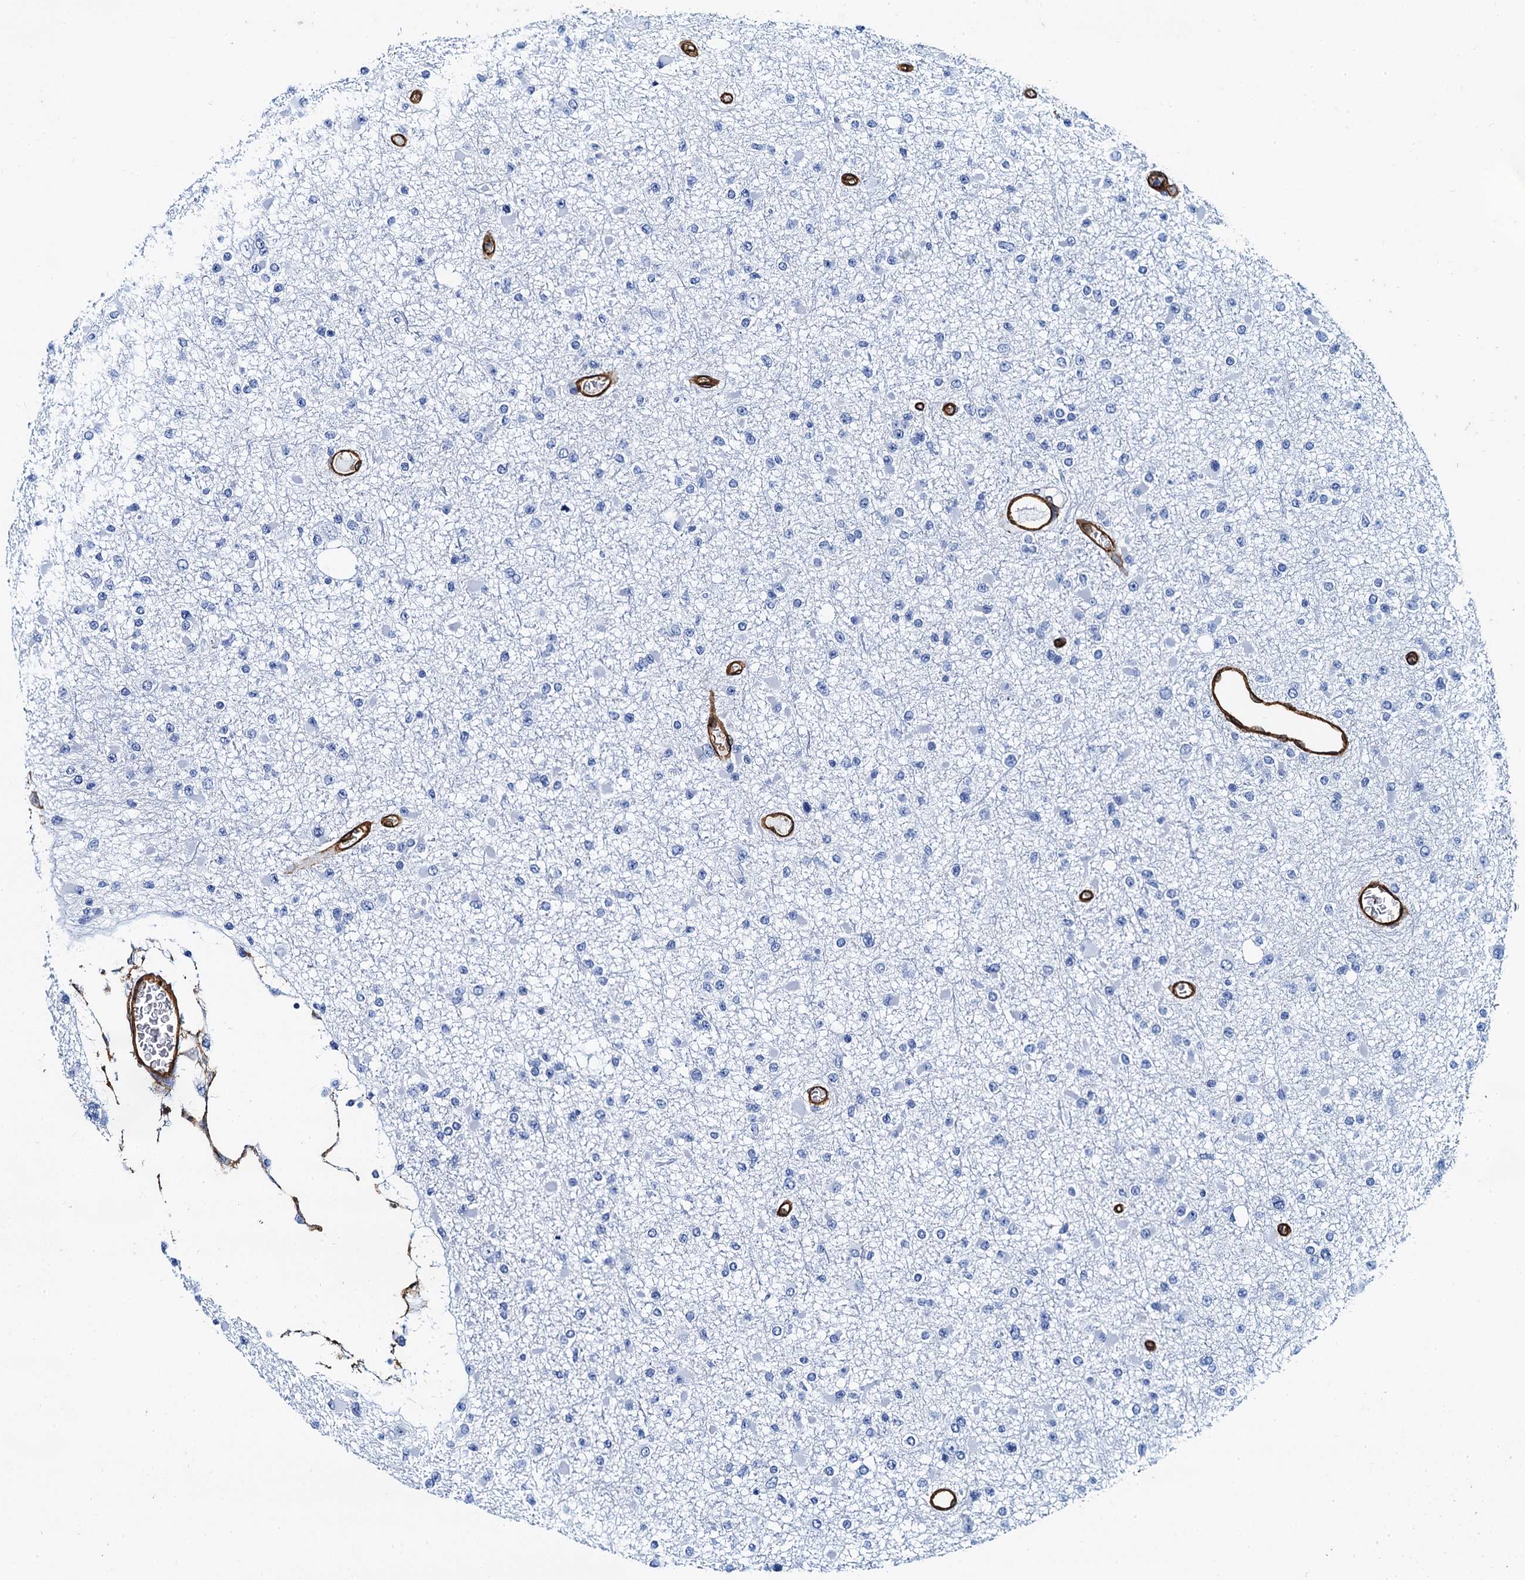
{"staining": {"intensity": "negative", "quantity": "none", "location": "none"}, "tissue": "glioma", "cell_type": "Tumor cells", "image_type": "cancer", "snomed": [{"axis": "morphology", "description": "Glioma, malignant, Low grade"}, {"axis": "topography", "description": "Brain"}], "caption": "DAB immunohistochemical staining of glioma demonstrates no significant expression in tumor cells. (Stains: DAB (3,3'-diaminobenzidine) immunohistochemistry (IHC) with hematoxylin counter stain, Microscopy: brightfield microscopy at high magnification).", "gene": "CAVIN2", "patient": {"sex": "female", "age": 22}}